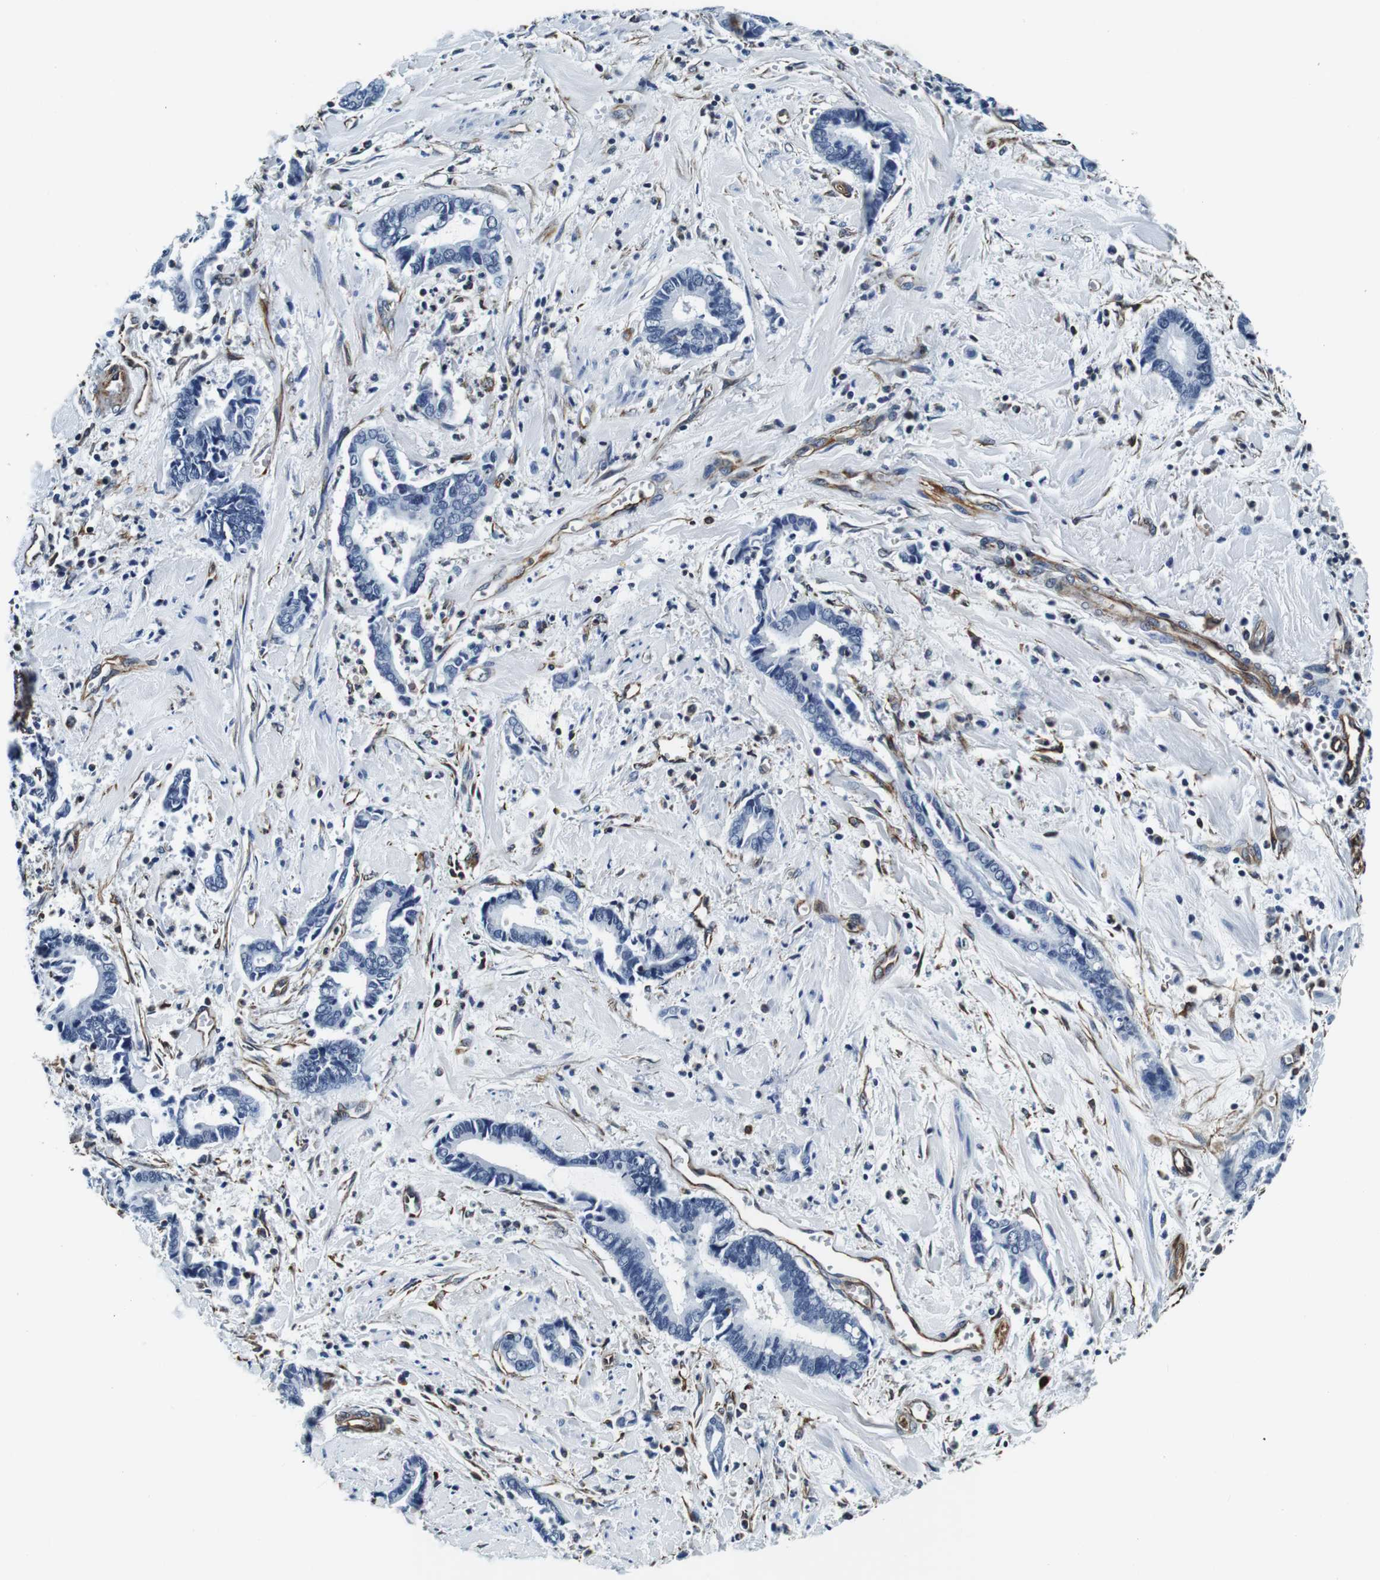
{"staining": {"intensity": "negative", "quantity": "none", "location": "none"}, "tissue": "cervical cancer", "cell_type": "Tumor cells", "image_type": "cancer", "snomed": [{"axis": "morphology", "description": "Adenocarcinoma, NOS"}, {"axis": "topography", "description": "Cervix"}], "caption": "This micrograph is of cervical cancer stained with immunohistochemistry (IHC) to label a protein in brown with the nuclei are counter-stained blue. There is no positivity in tumor cells. The staining was performed using DAB (3,3'-diaminobenzidine) to visualize the protein expression in brown, while the nuclei were stained in blue with hematoxylin (Magnification: 20x).", "gene": "GJE1", "patient": {"sex": "female", "age": 44}}